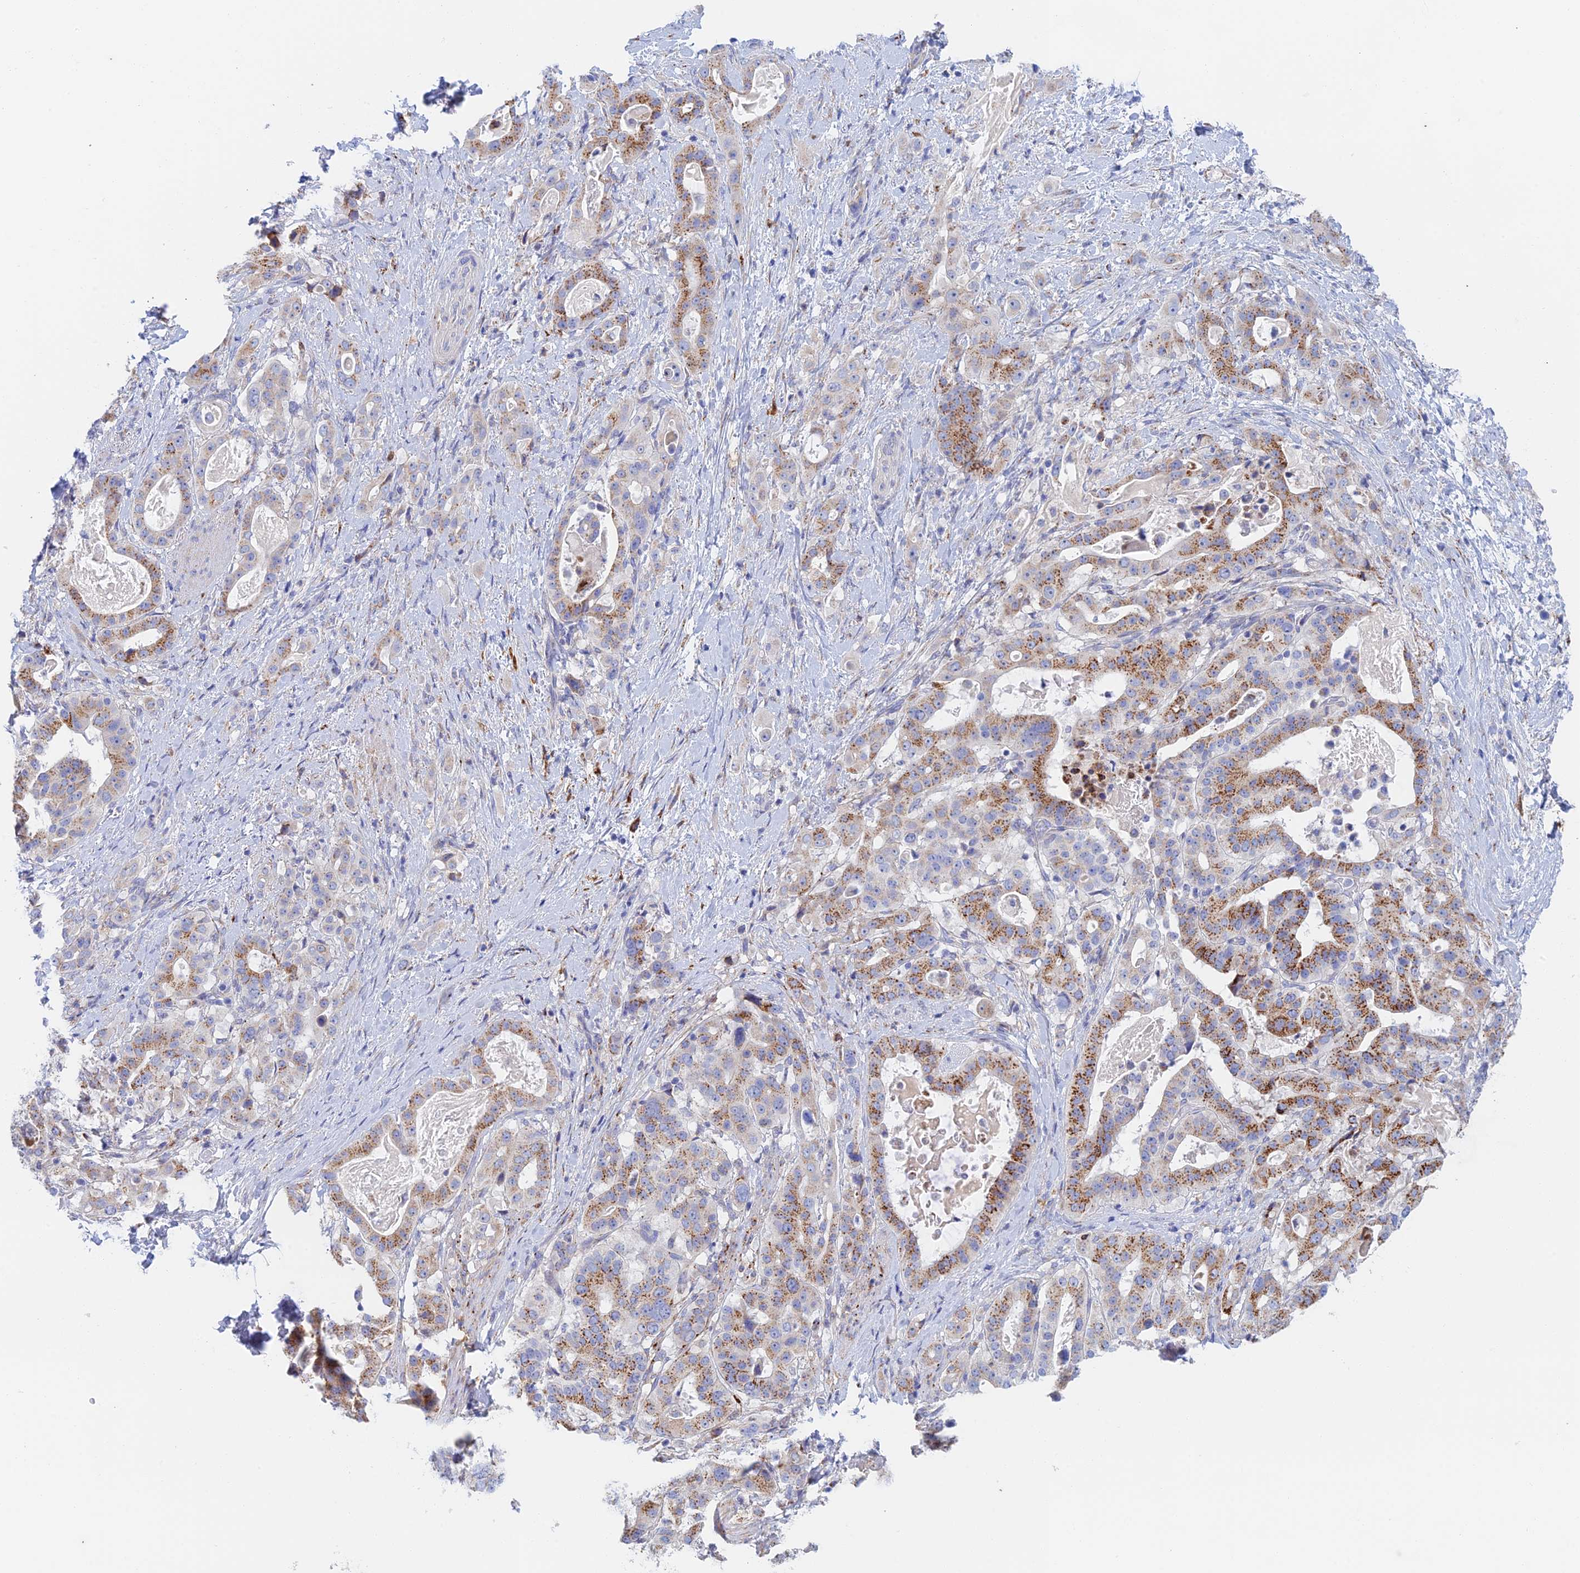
{"staining": {"intensity": "strong", "quantity": "25%-75%", "location": "cytoplasmic/membranous"}, "tissue": "stomach cancer", "cell_type": "Tumor cells", "image_type": "cancer", "snomed": [{"axis": "morphology", "description": "Adenocarcinoma, NOS"}, {"axis": "topography", "description": "Stomach"}], "caption": "Immunohistochemical staining of adenocarcinoma (stomach) shows strong cytoplasmic/membranous protein staining in approximately 25%-75% of tumor cells.", "gene": "SLC24A3", "patient": {"sex": "male", "age": 48}}